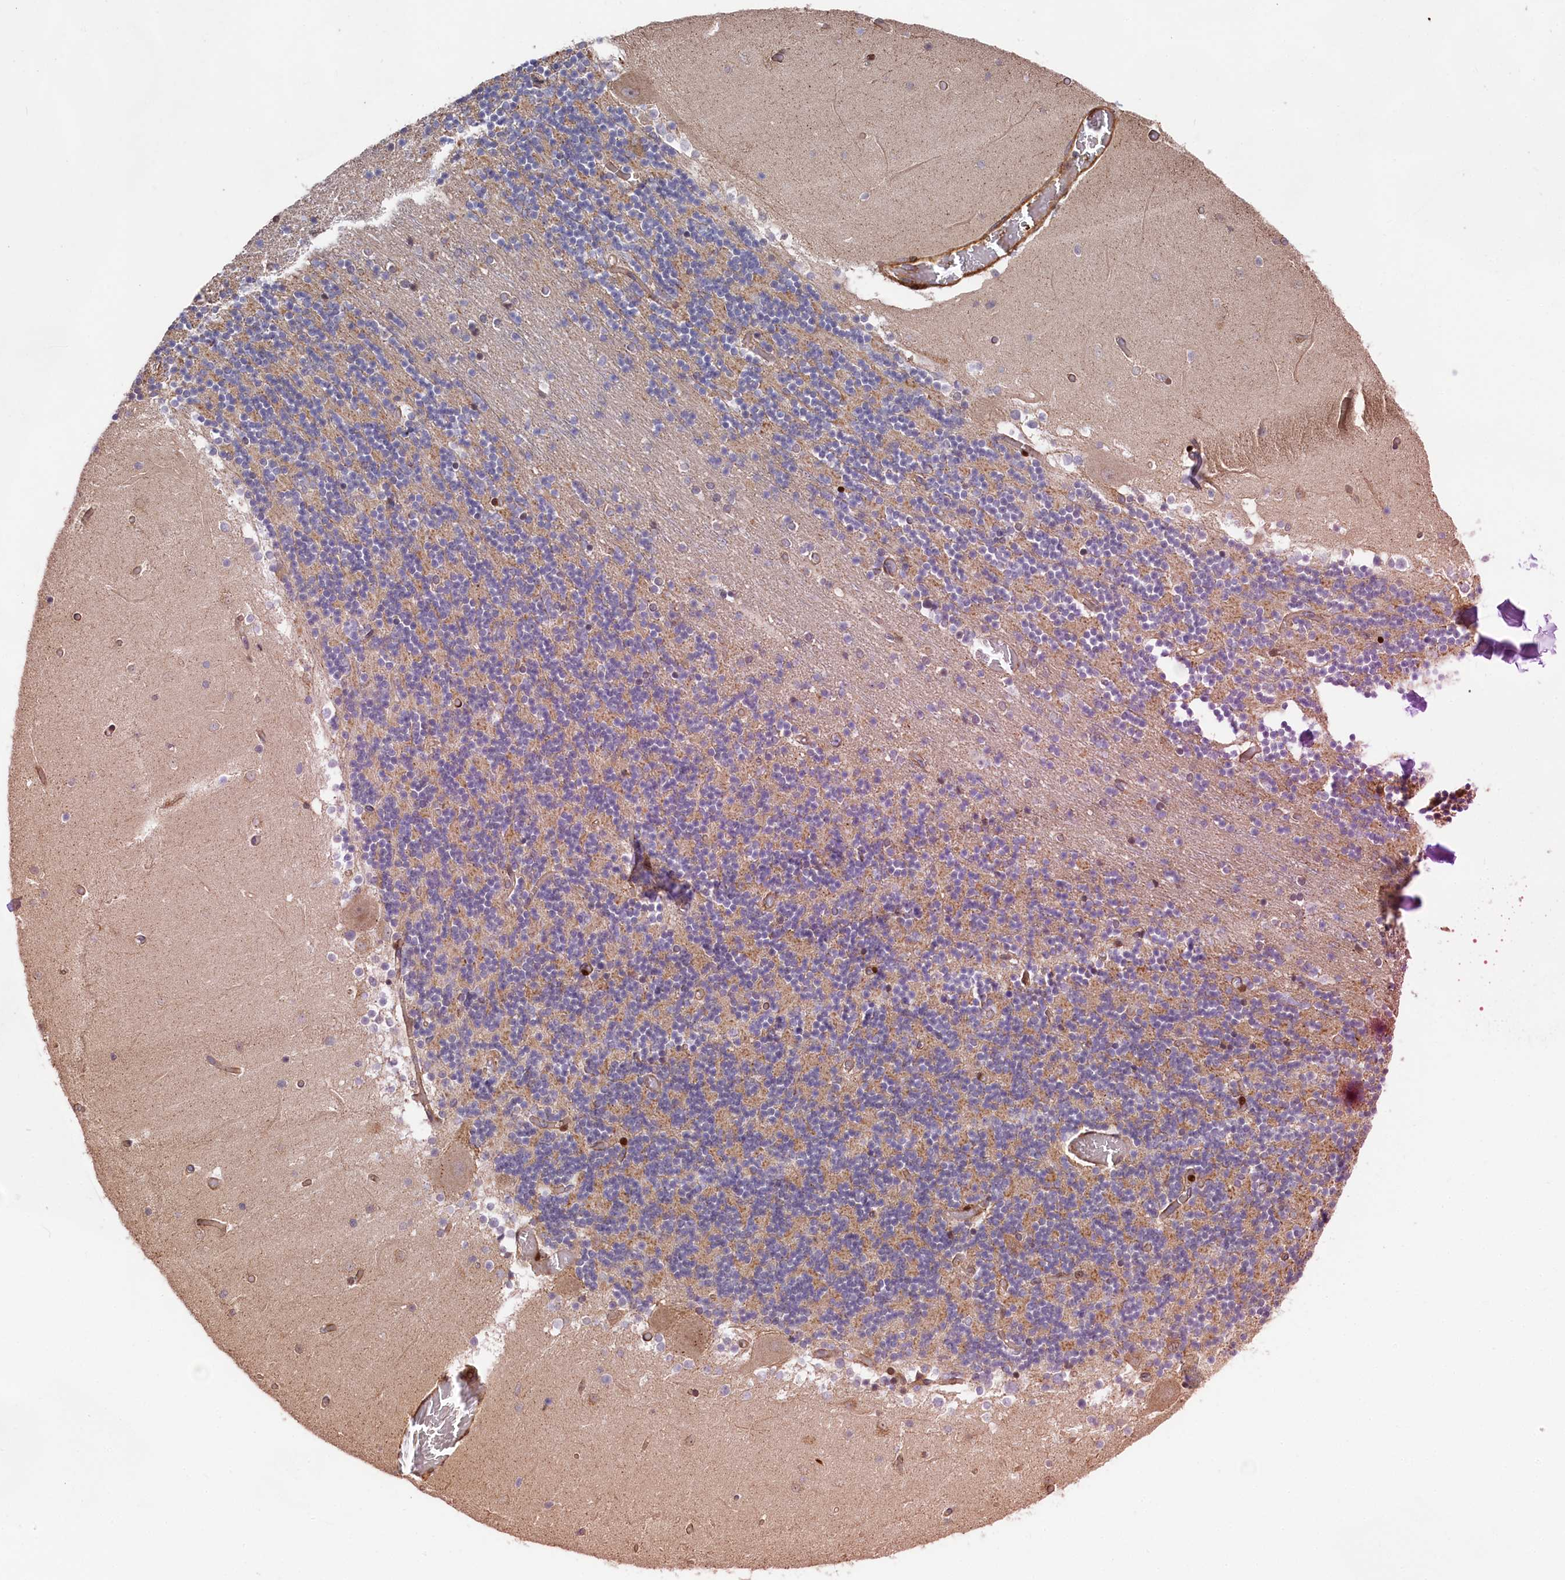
{"staining": {"intensity": "moderate", "quantity": "25%-75%", "location": "cytoplasmic/membranous"}, "tissue": "cerebellum", "cell_type": "Cells in granular layer", "image_type": "normal", "snomed": [{"axis": "morphology", "description": "Normal tissue, NOS"}, {"axis": "topography", "description": "Cerebellum"}], "caption": "IHC photomicrograph of unremarkable human cerebellum stained for a protein (brown), which shows medium levels of moderate cytoplasmic/membranous expression in about 25%-75% of cells in granular layer.", "gene": "TNKS1BP1", "patient": {"sex": "female", "age": 28}}